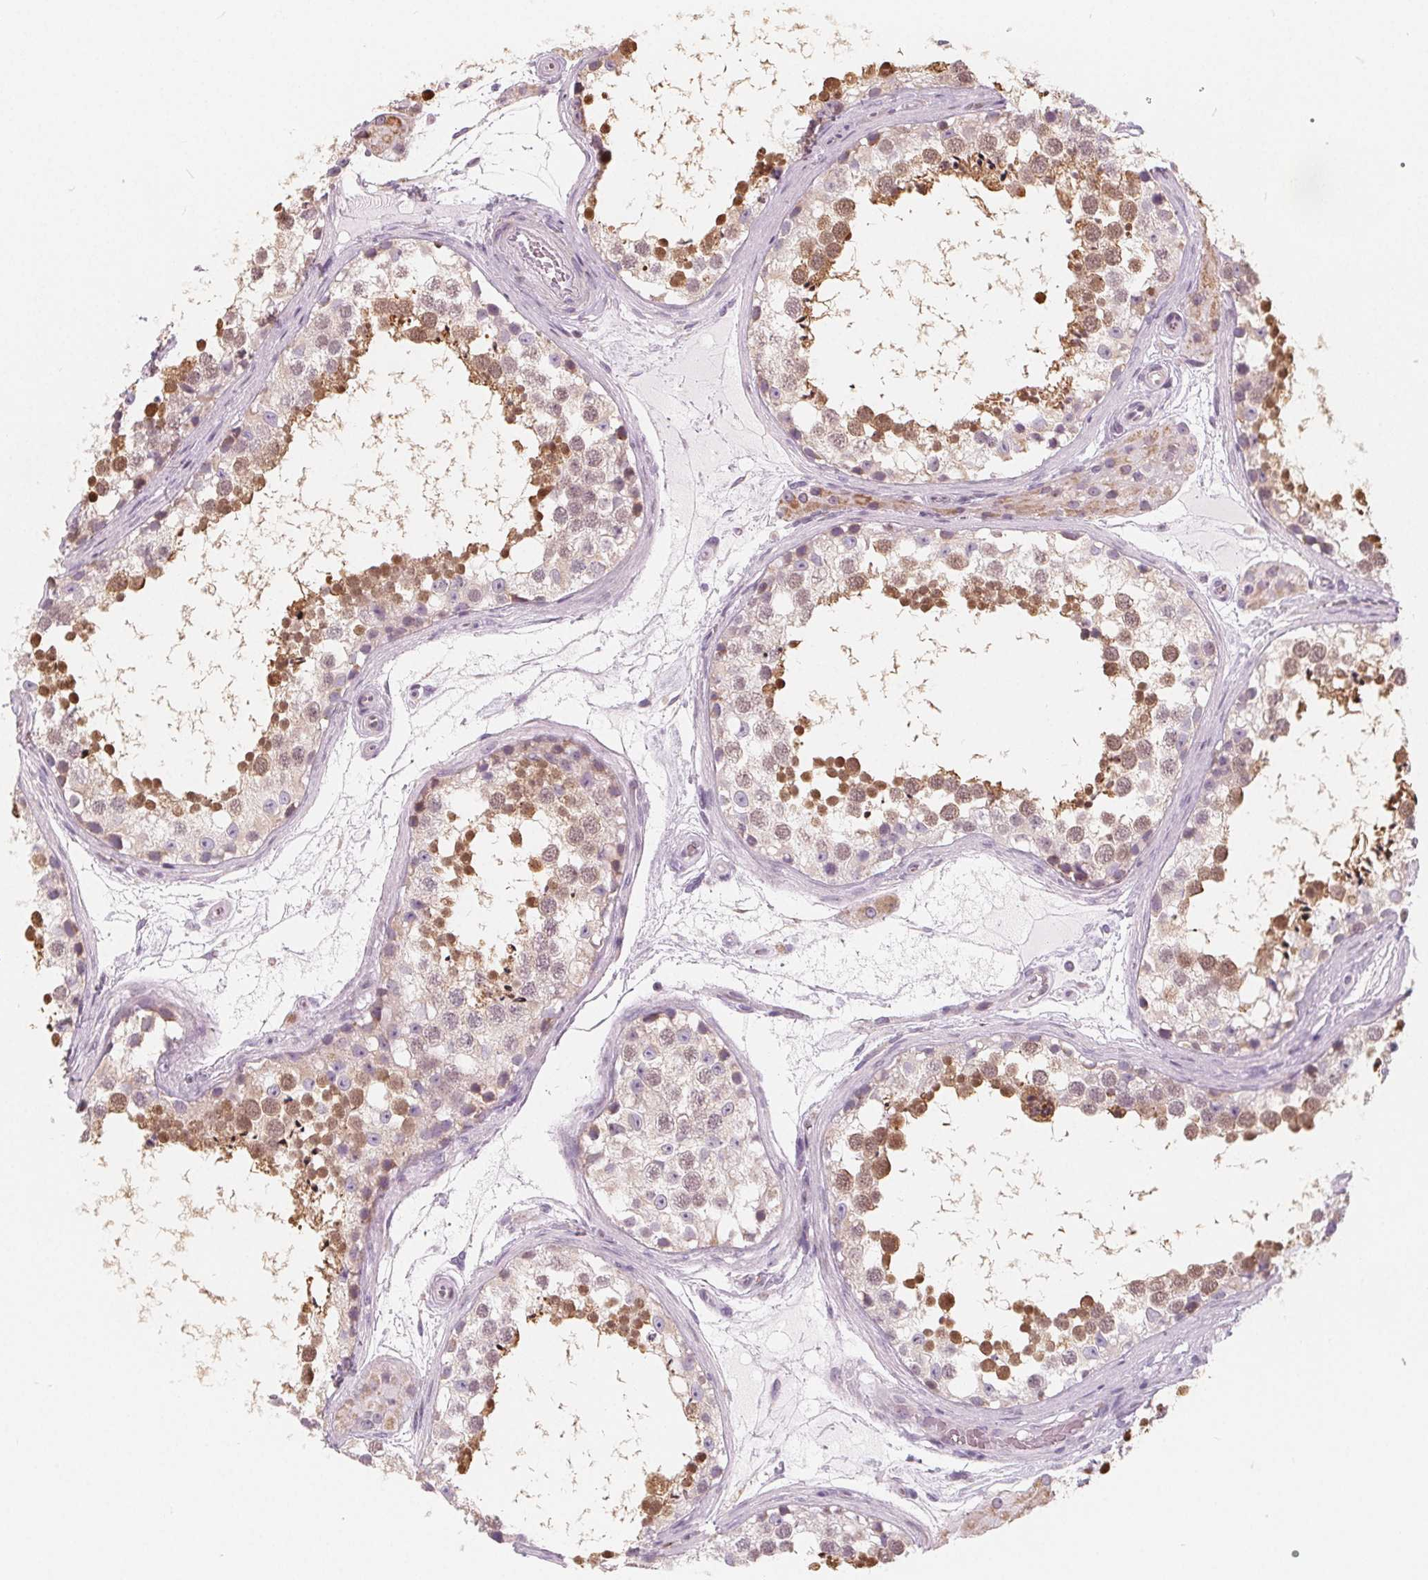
{"staining": {"intensity": "moderate", "quantity": "25%-75%", "location": "cytoplasmic/membranous"}, "tissue": "testis", "cell_type": "Cells in seminiferous ducts", "image_type": "normal", "snomed": [{"axis": "morphology", "description": "Normal tissue, NOS"}, {"axis": "morphology", "description": "Seminoma, NOS"}, {"axis": "topography", "description": "Testis"}], "caption": "Protein analysis of normal testis reveals moderate cytoplasmic/membranous expression in approximately 25%-75% of cells in seminiferous ducts. (IHC, brightfield microscopy, high magnification).", "gene": "NUP210L", "patient": {"sex": "male", "age": 65}}